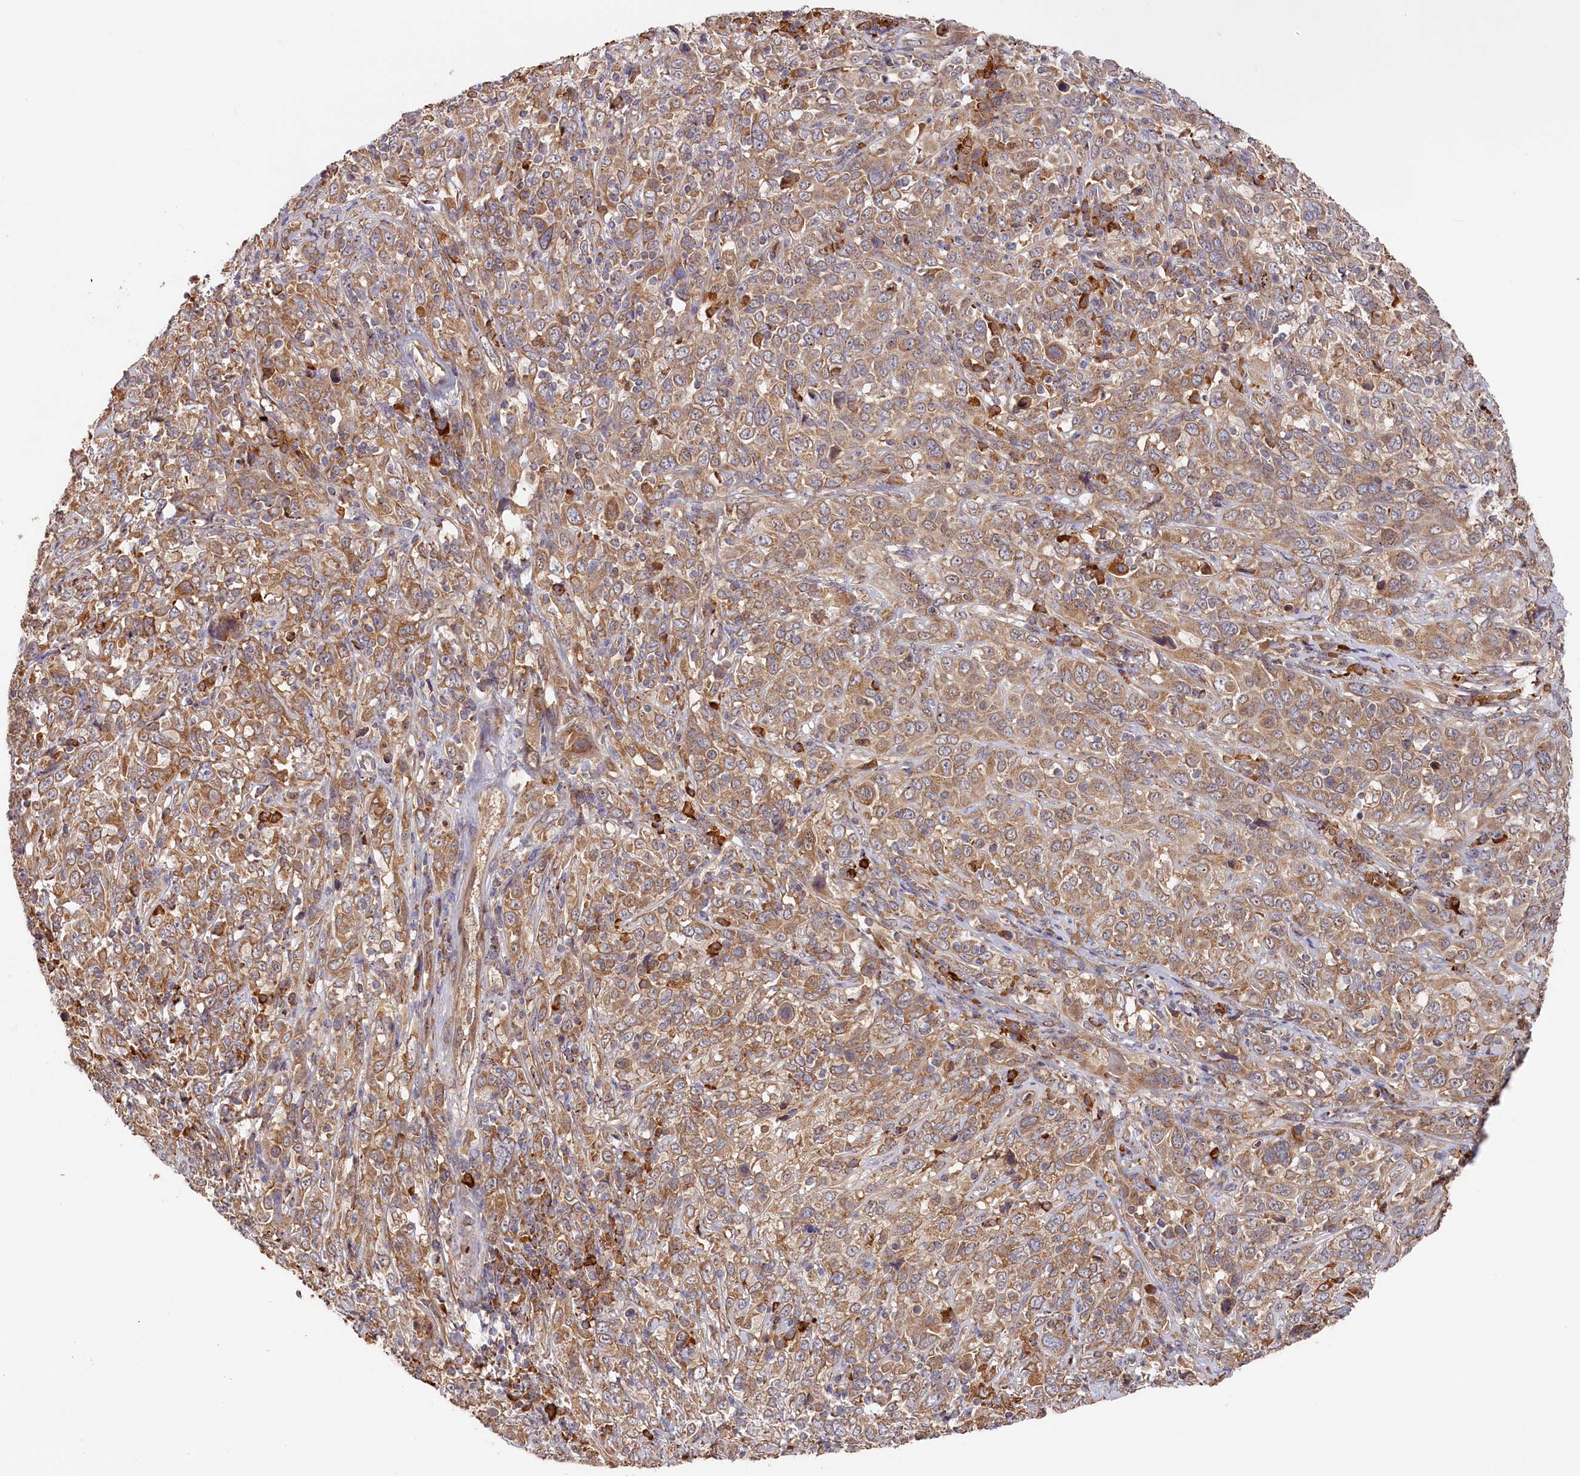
{"staining": {"intensity": "moderate", "quantity": ">75%", "location": "cytoplasmic/membranous"}, "tissue": "cervical cancer", "cell_type": "Tumor cells", "image_type": "cancer", "snomed": [{"axis": "morphology", "description": "Squamous cell carcinoma, NOS"}, {"axis": "topography", "description": "Cervix"}], "caption": "This photomicrograph demonstrates IHC staining of cervical cancer, with medium moderate cytoplasmic/membranous staining in approximately >75% of tumor cells.", "gene": "CEP44", "patient": {"sex": "female", "age": 46}}